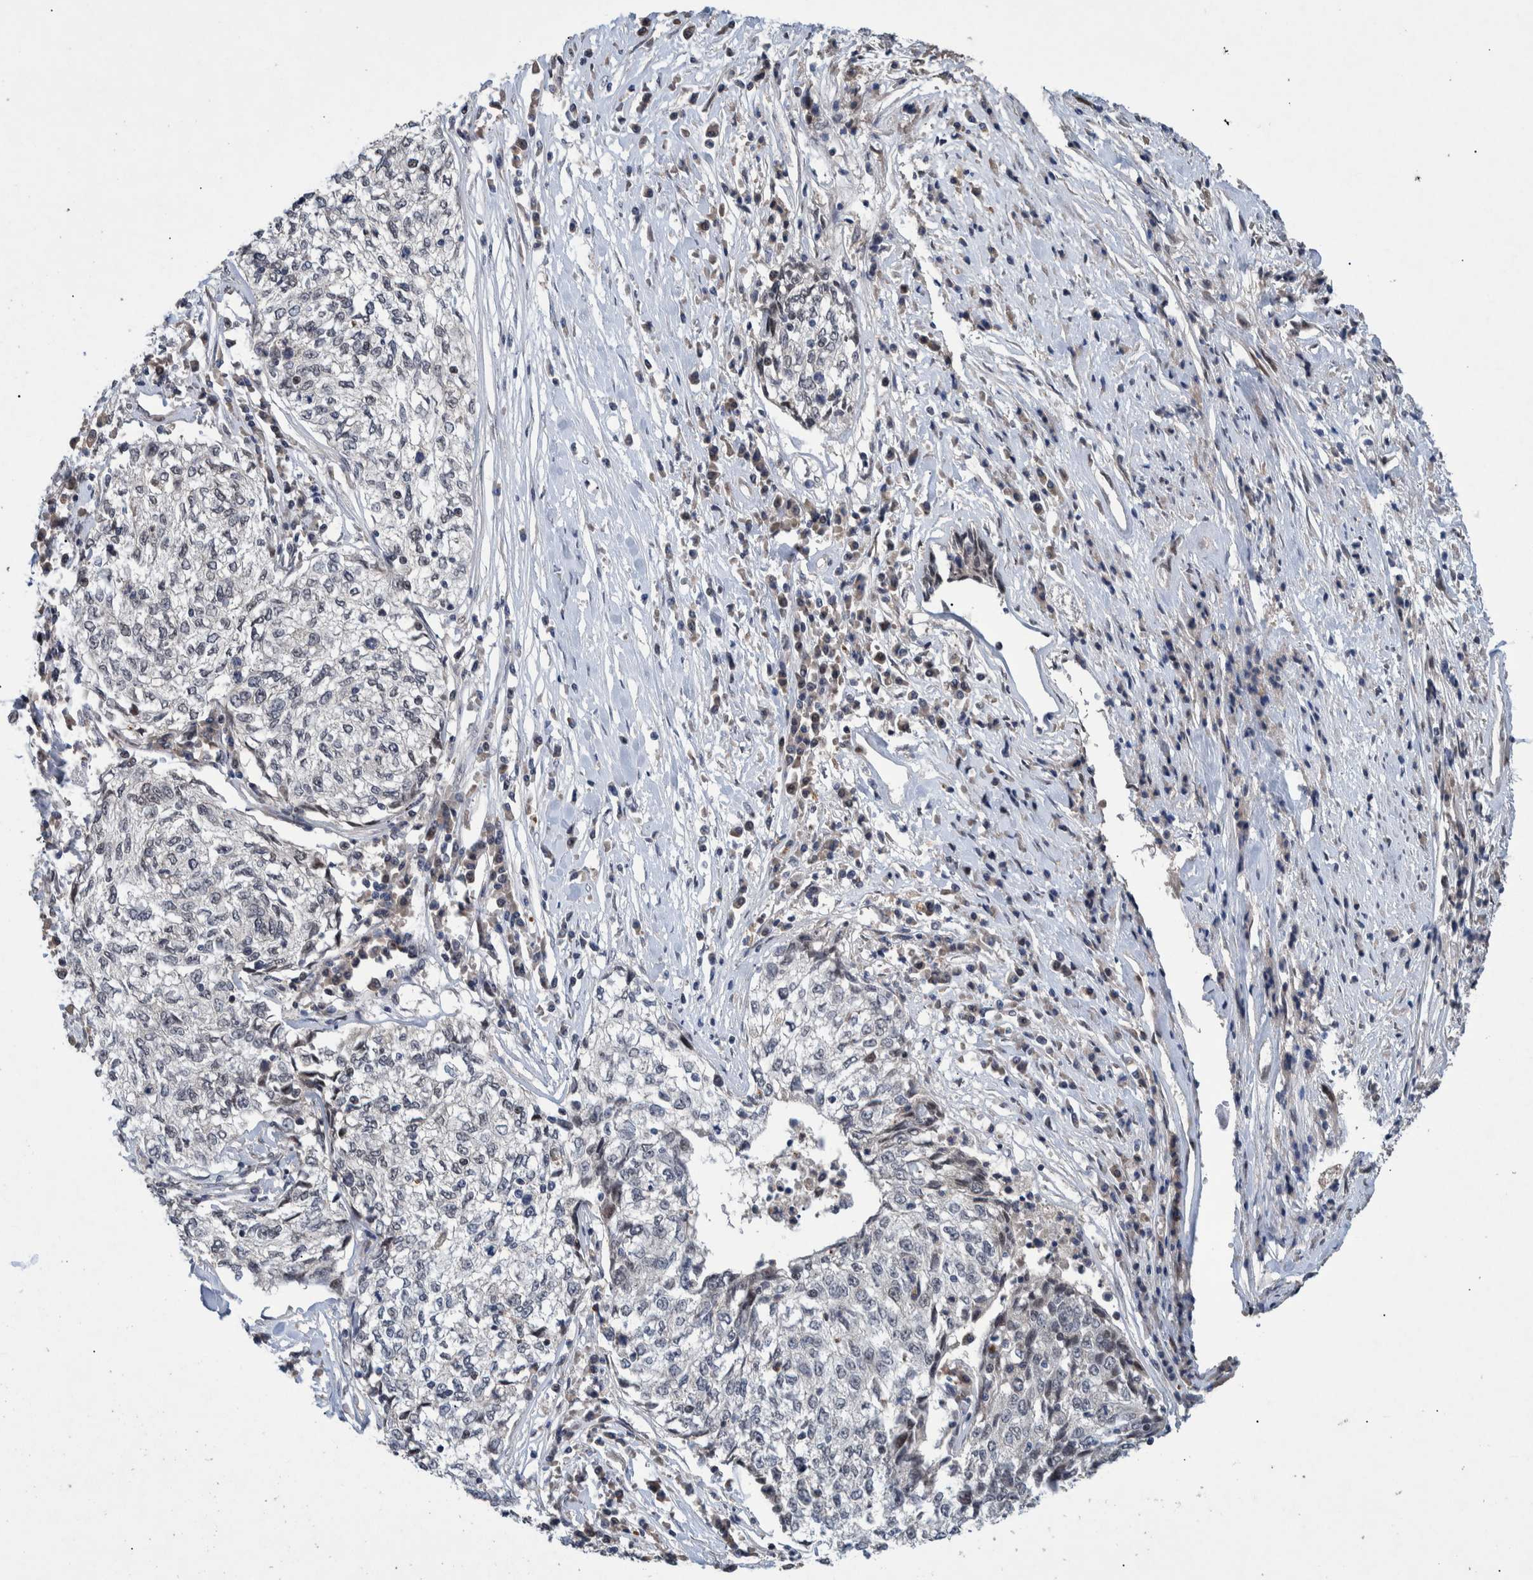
{"staining": {"intensity": "negative", "quantity": "none", "location": "none"}, "tissue": "cervical cancer", "cell_type": "Tumor cells", "image_type": "cancer", "snomed": [{"axis": "morphology", "description": "Squamous cell carcinoma, NOS"}, {"axis": "topography", "description": "Cervix"}], "caption": "A photomicrograph of cervical cancer (squamous cell carcinoma) stained for a protein exhibits no brown staining in tumor cells.", "gene": "ESRP1", "patient": {"sex": "female", "age": 57}}